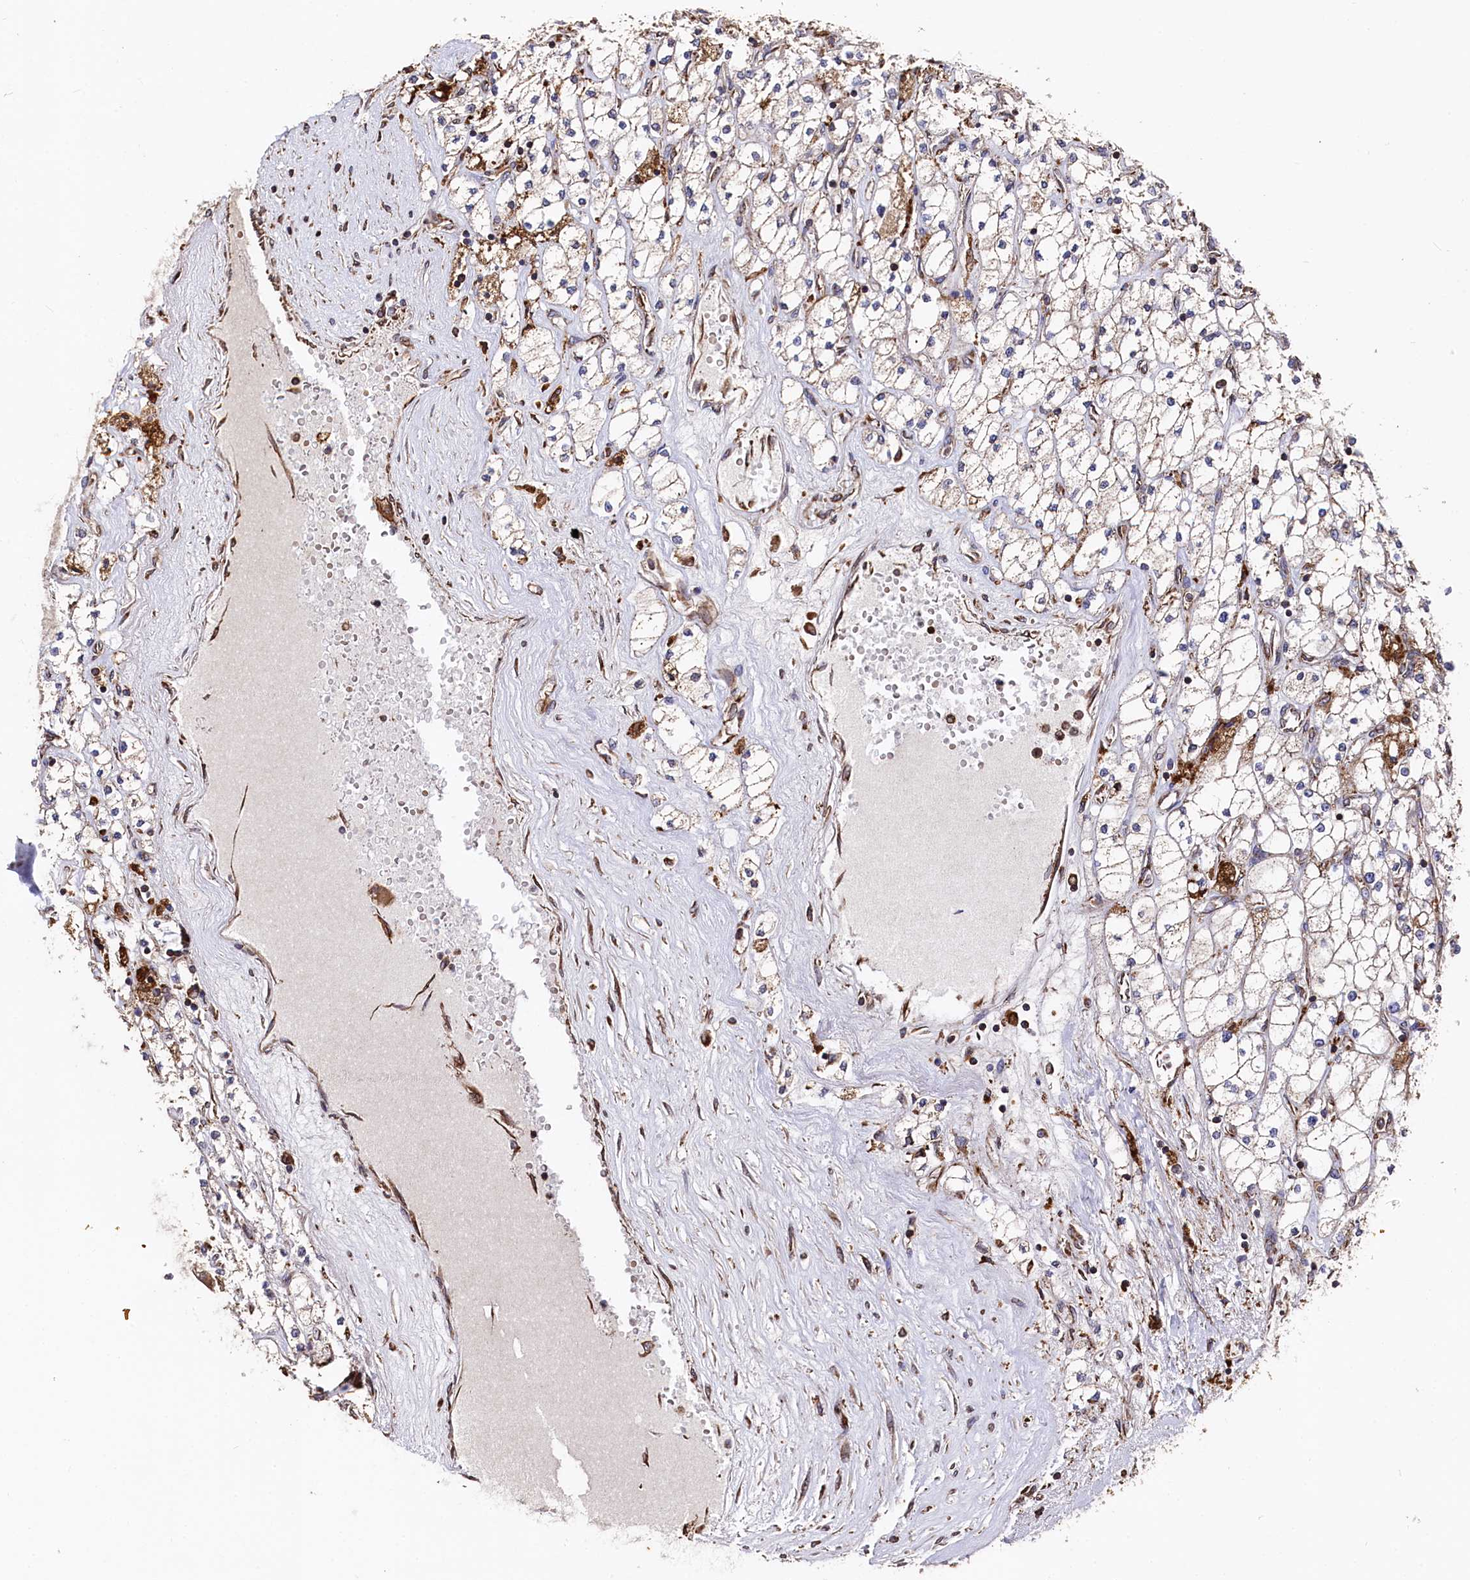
{"staining": {"intensity": "weak", "quantity": "25%-75%", "location": "cytoplasmic/membranous"}, "tissue": "renal cancer", "cell_type": "Tumor cells", "image_type": "cancer", "snomed": [{"axis": "morphology", "description": "Adenocarcinoma, NOS"}, {"axis": "topography", "description": "Kidney"}], "caption": "A brown stain labels weak cytoplasmic/membranous positivity of a protein in human renal cancer (adenocarcinoma) tumor cells.", "gene": "NEURL1B", "patient": {"sex": "male", "age": 80}}